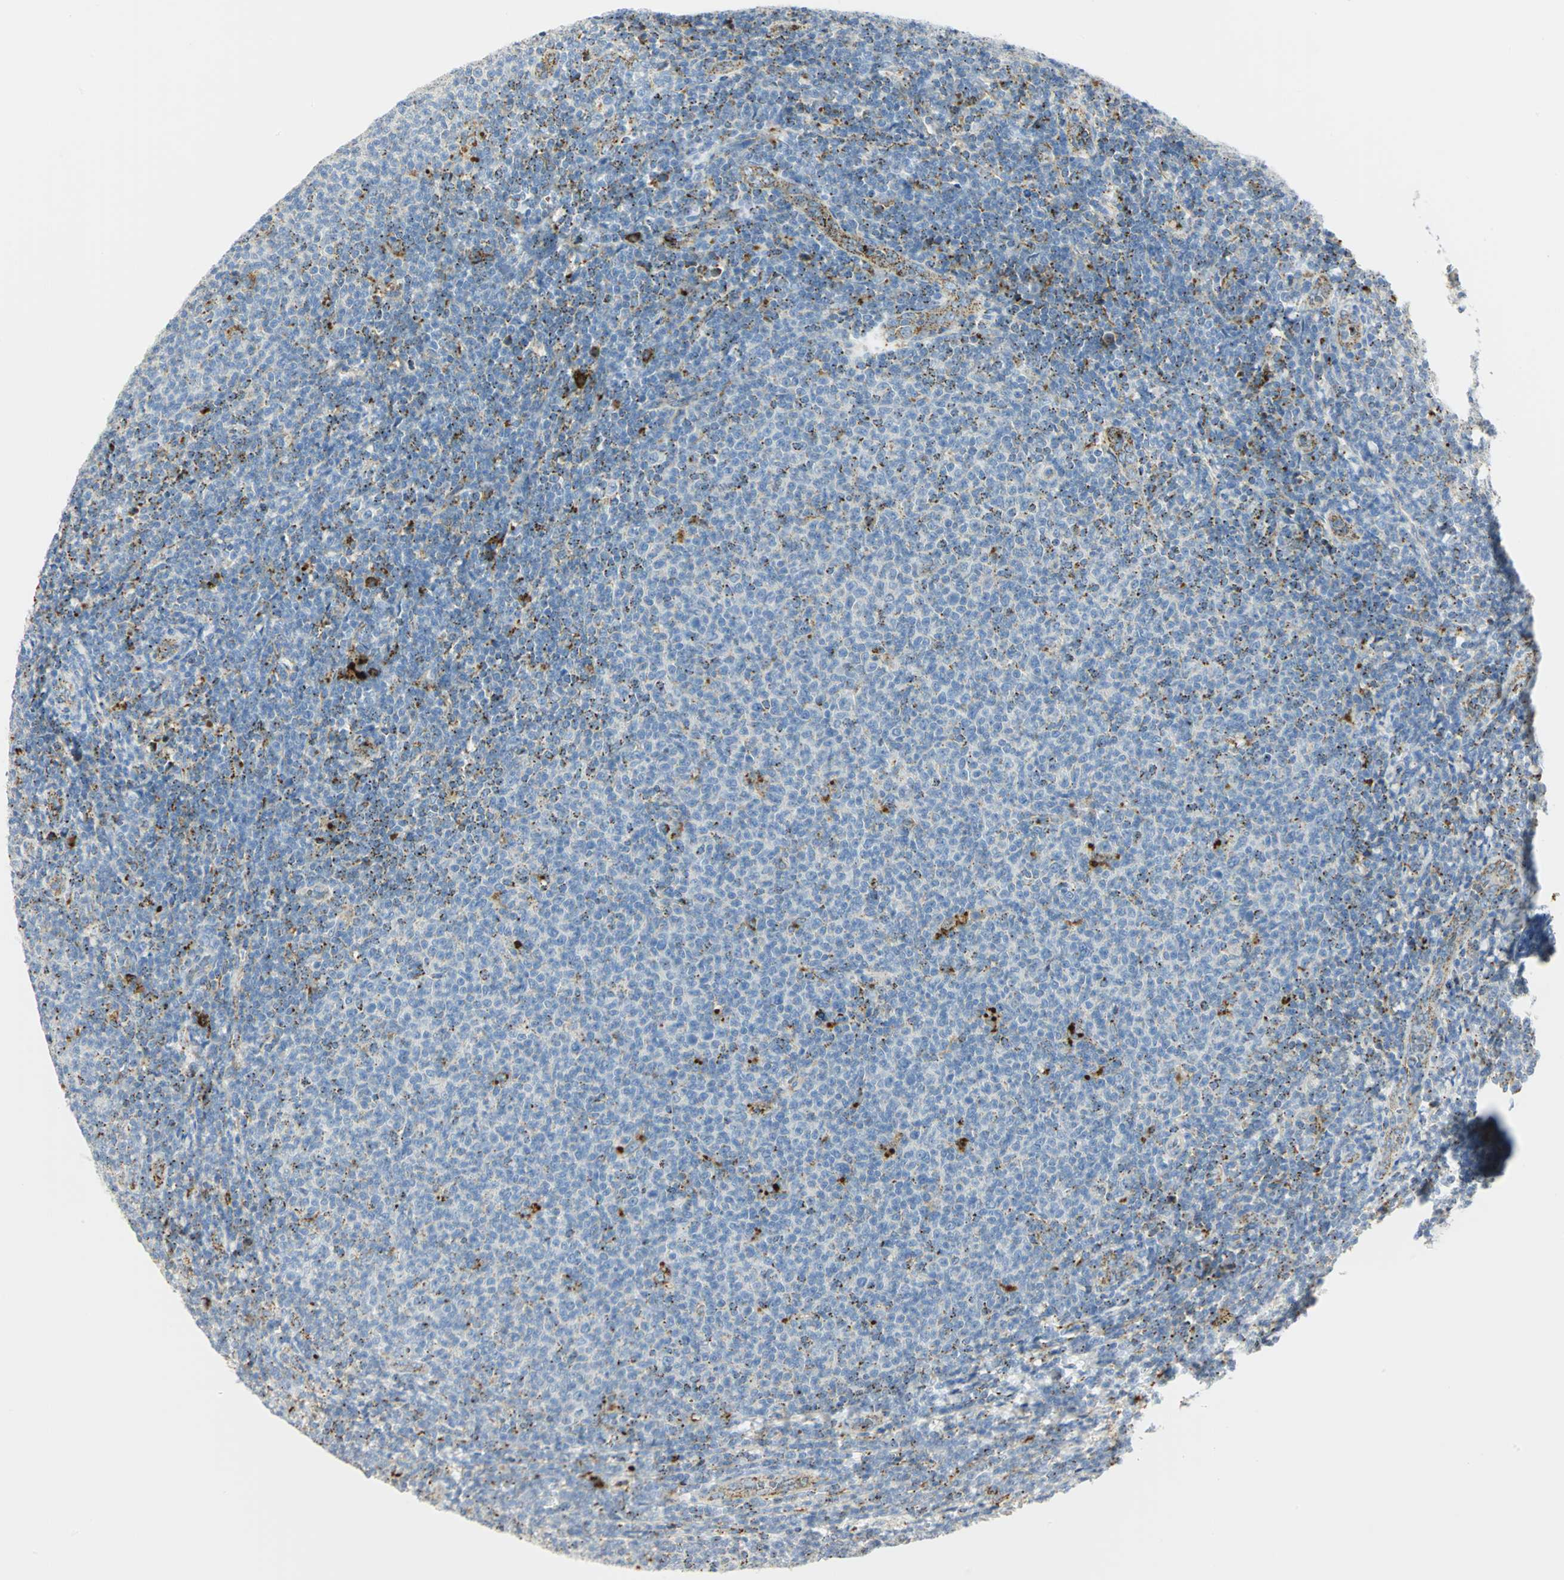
{"staining": {"intensity": "negative", "quantity": "none", "location": "none"}, "tissue": "lymphoma", "cell_type": "Tumor cells", "image_type": "cancer", "snomed": [{"axis": "morphology", "description": "Malignant lymphoma, non-Hodgkin's type, Low grade"}, {"axis": "topography", "description": "Lymph node"}], "caption": "DAB (3,3'-diaminobenzidine) immunohistochemical staining of low-grade malignant lymphoma, non-Hodgkin's type displays no significant staining in tumor cells.", "gene": "ARSA", "patient": {"sex": "male", "age": 66}}